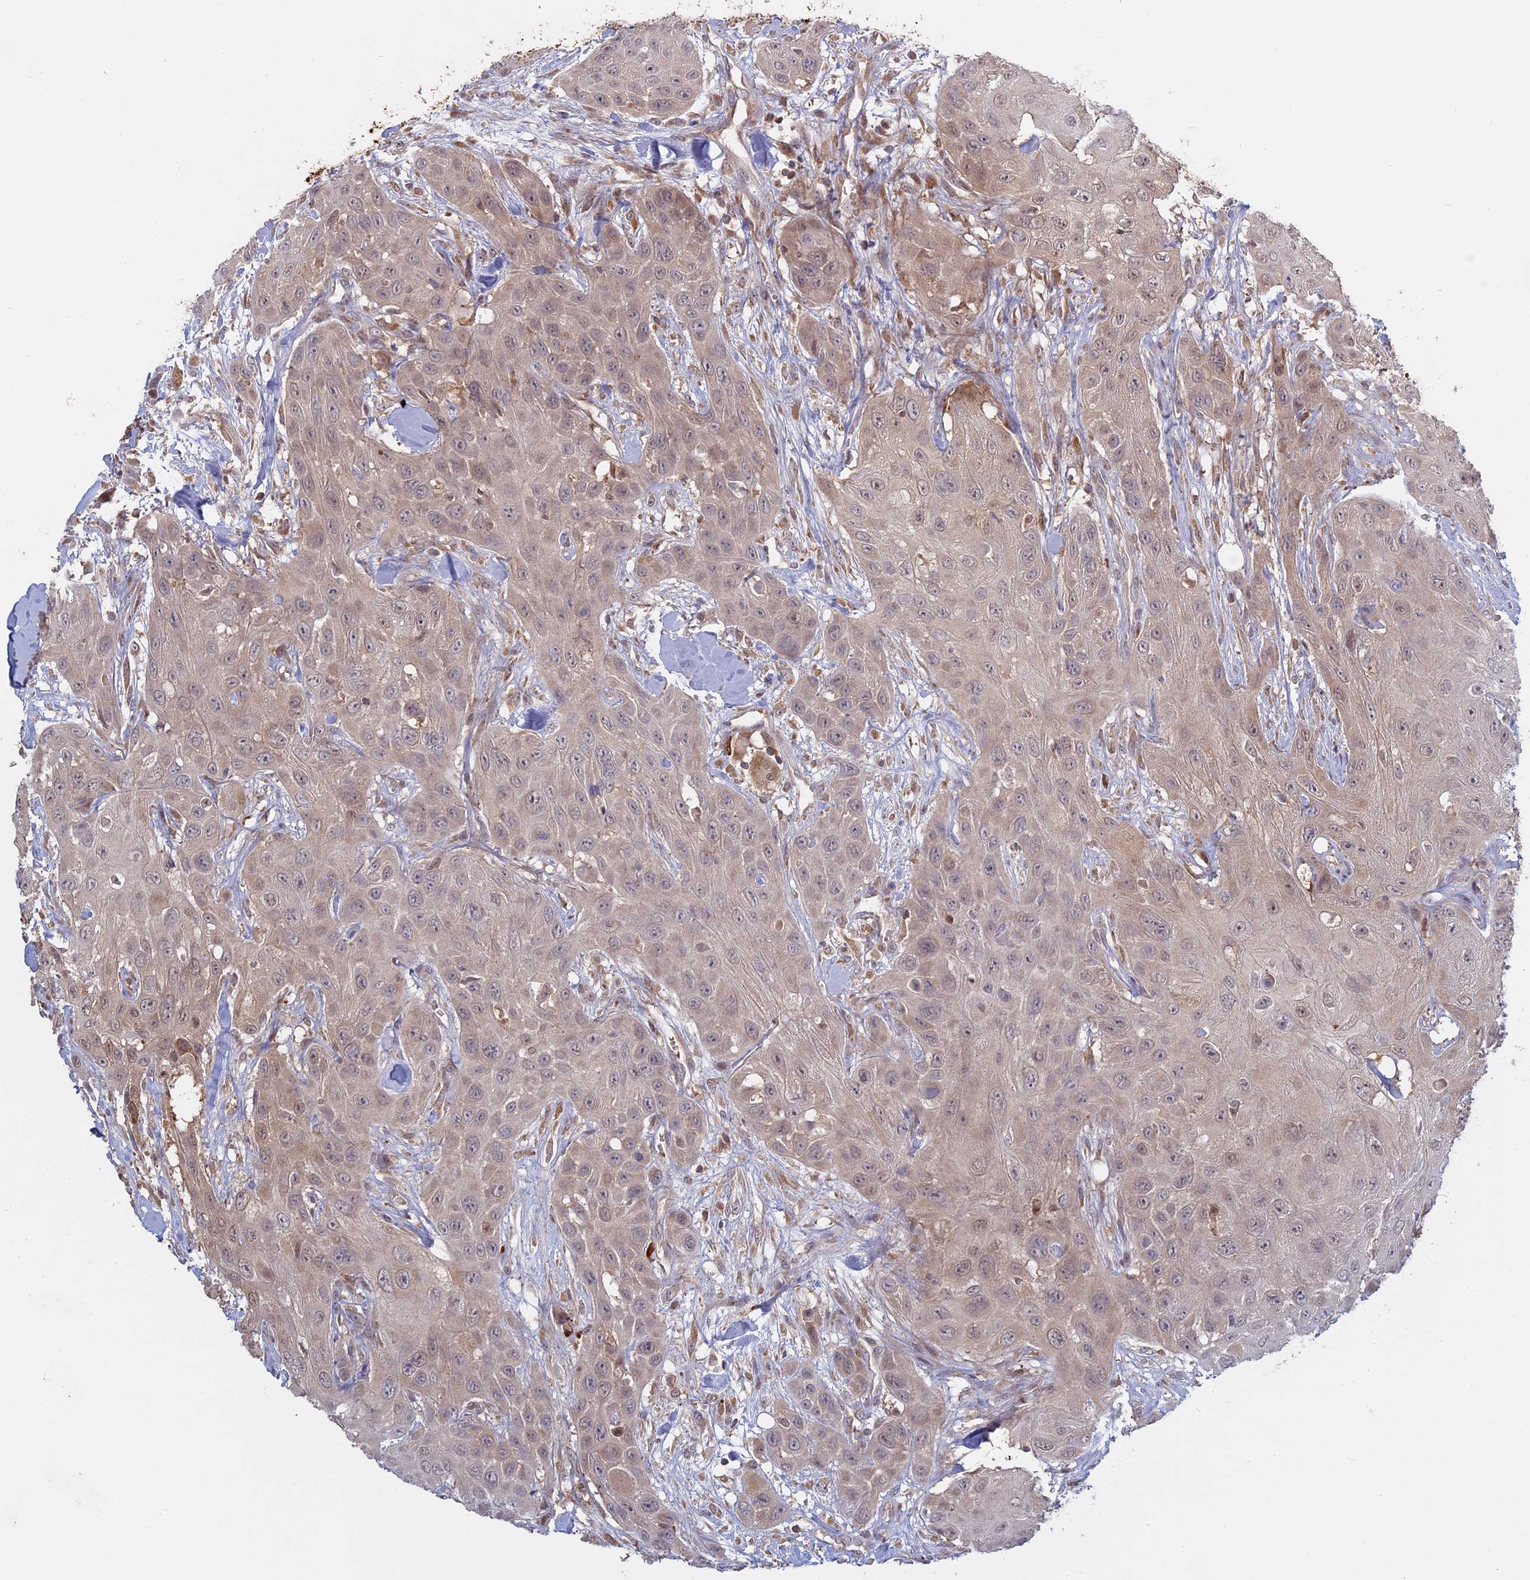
{"staining": {"intensity": "weak", "quantity": "25%-75%", "location": "cytoplasmic/membranous"}, "tissue": "head and neck cancer", "cell_type": "Tumor cells", "image_type": "cancer", "snomed": [{"axis": "morphology", "description": "Squamous cell carcinoma, NOS"}, {"axis": "topography", "description": "Head-Neck"}], "caption": "Tumor cells exhibit weak cytoplasmic/membranous expression in approximately 25%-75% of cells in squamous cell carcinoma (head and neck).", "gene": "TMEM208", "patient": {"sex": "male", "age": 81}}